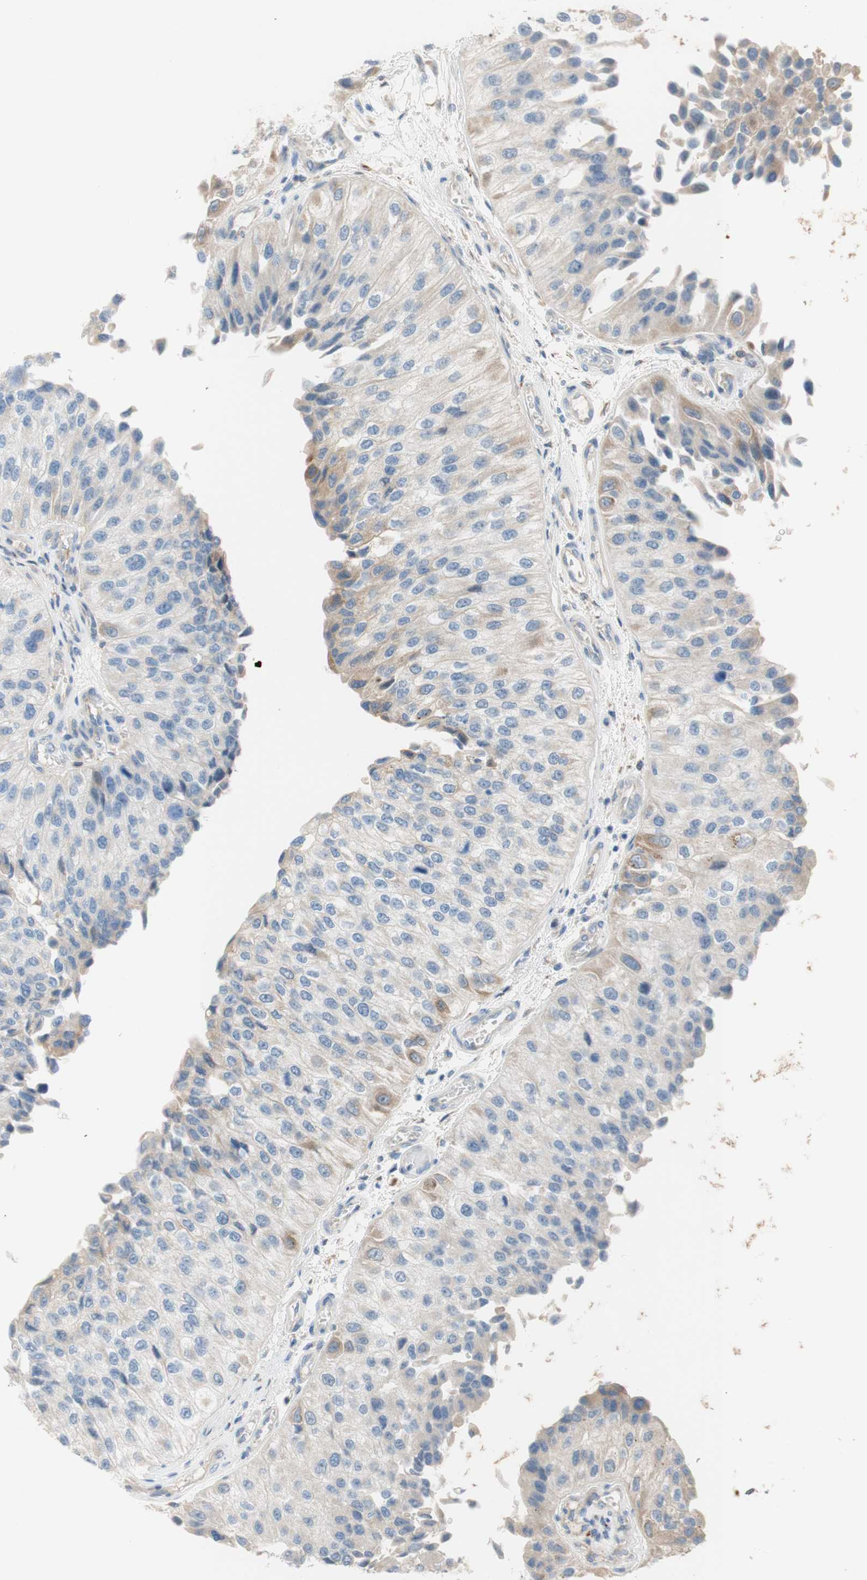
{"staining": {"intensity": "weak", "quantity": "<25%", "location": "cytoplasmic/membranous"}, "tissue": "urothelial cancer", "cell_type": "Tumor cells", "image_type": "cancer", "snomed": [{"axis": "morphology", "description": "Urothelial carcinoma, High grade"}, {"axis": "topography", "description": "Kidney"}, {"axis": "topography", "description": "Urinary bladder"}], "caption": "Tumor cells show no significant protein expression in urothelial cancer.", "gene": "PTPN21", "patient": {"sex": "male", "age": 77}}